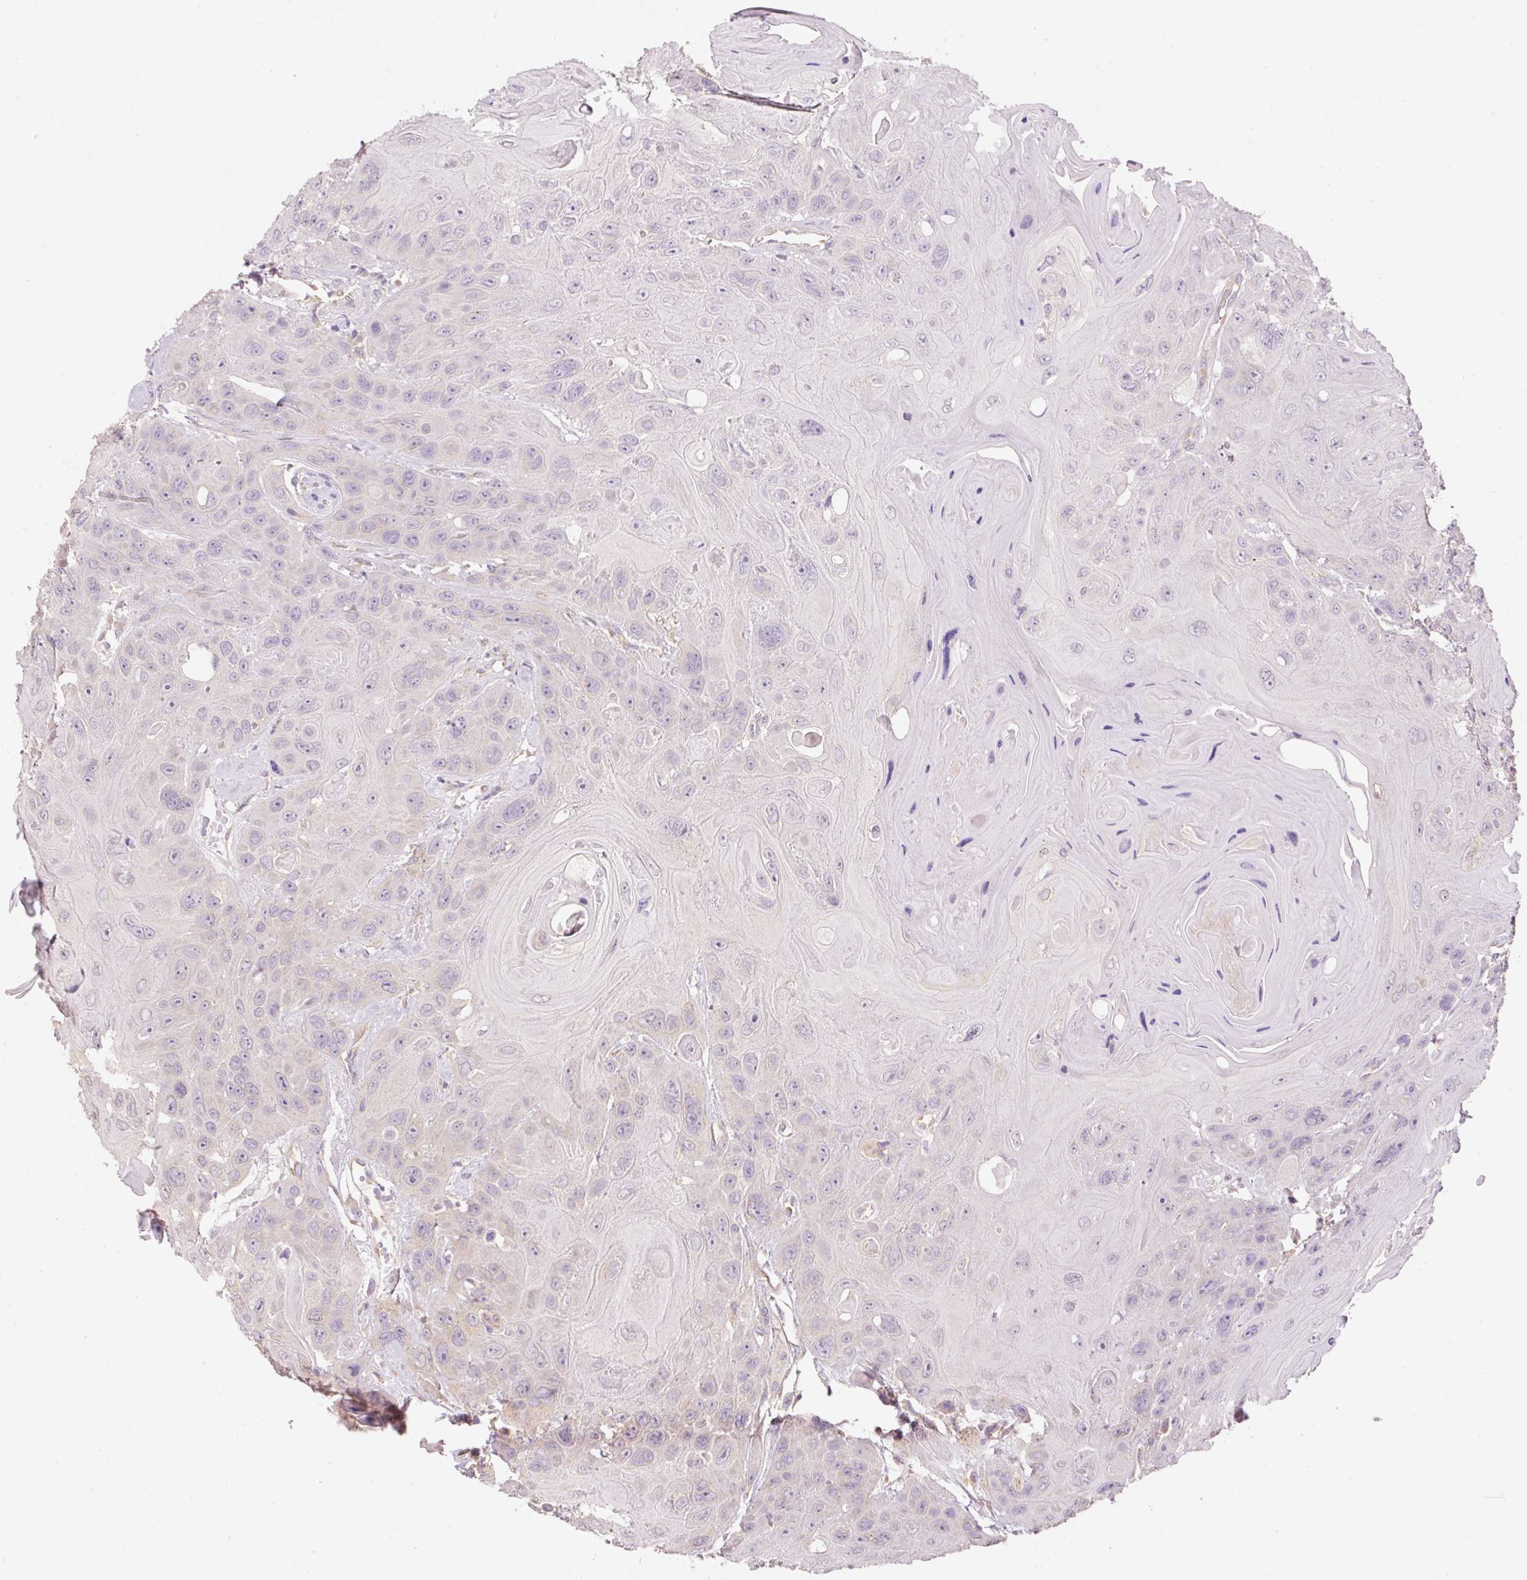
{"staining": {"intensity": "negative", "quantity": "none", "location": "none"}, "tissue": "head and neck cancer", "cell_type": "Tumor cells", "image_type": "cancer", "snomed": [{"axis": "morphology", "description": "Squamous cell carcinoma, NOS"}, {"axis": "topography", "description": "Head-Neck"}], "caption": "Head and neck cancer was stained to show a protein in brown. There is no significant positivity in tumor cells. Nuclei are stained in blue.", "gene": "PNPLA5", "patient": {"sex": "female", "age": 59}}